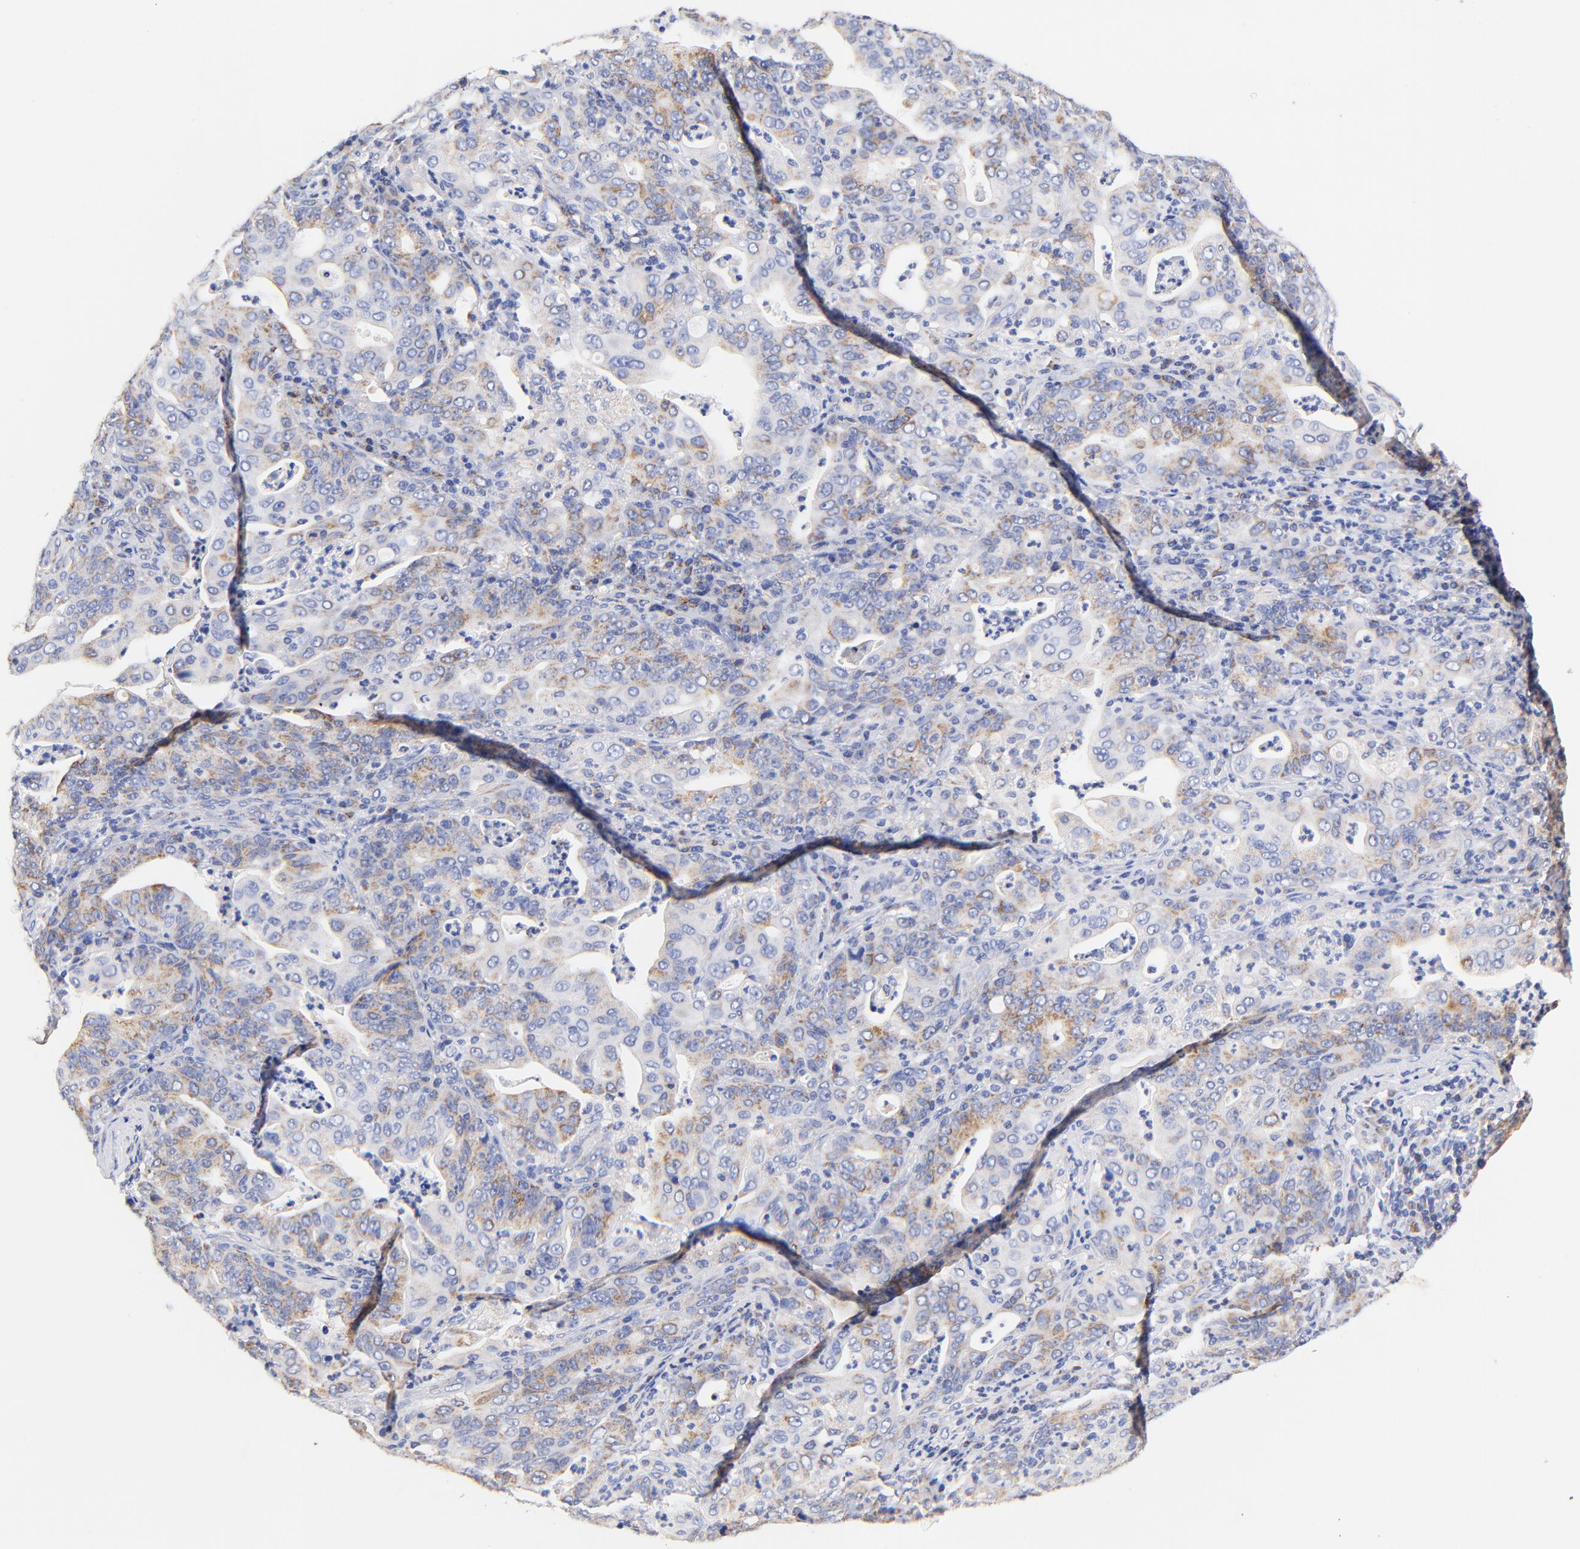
{"staining": {"intensity": "moderate", "quantity": "25%-75%", "location": "cytoplasmic/membranous"}, "tissue": "stomach cancer", "cell_type": "Tumor cells", "image_type": "cancer", "snomed": [{"axis": "morphology", "description": "Adenocarcinoma, NOS"}, {"axis": "topography", "description": "Stomach, upper"}], "caption": "Protein expression analysis of human stomach cancer reveals moderate cytoplasmic/membranous positivity in about 25%-75% of tumor cells. The protein of interest is stained brown, and the nuclei are stained in blue (DAB (3,3'-diaminobenzidine) IHC with brightfield microscopy, high magnification).", "gene": "ATP5F1D", "patient": {"sex": "female", "age": 50}}